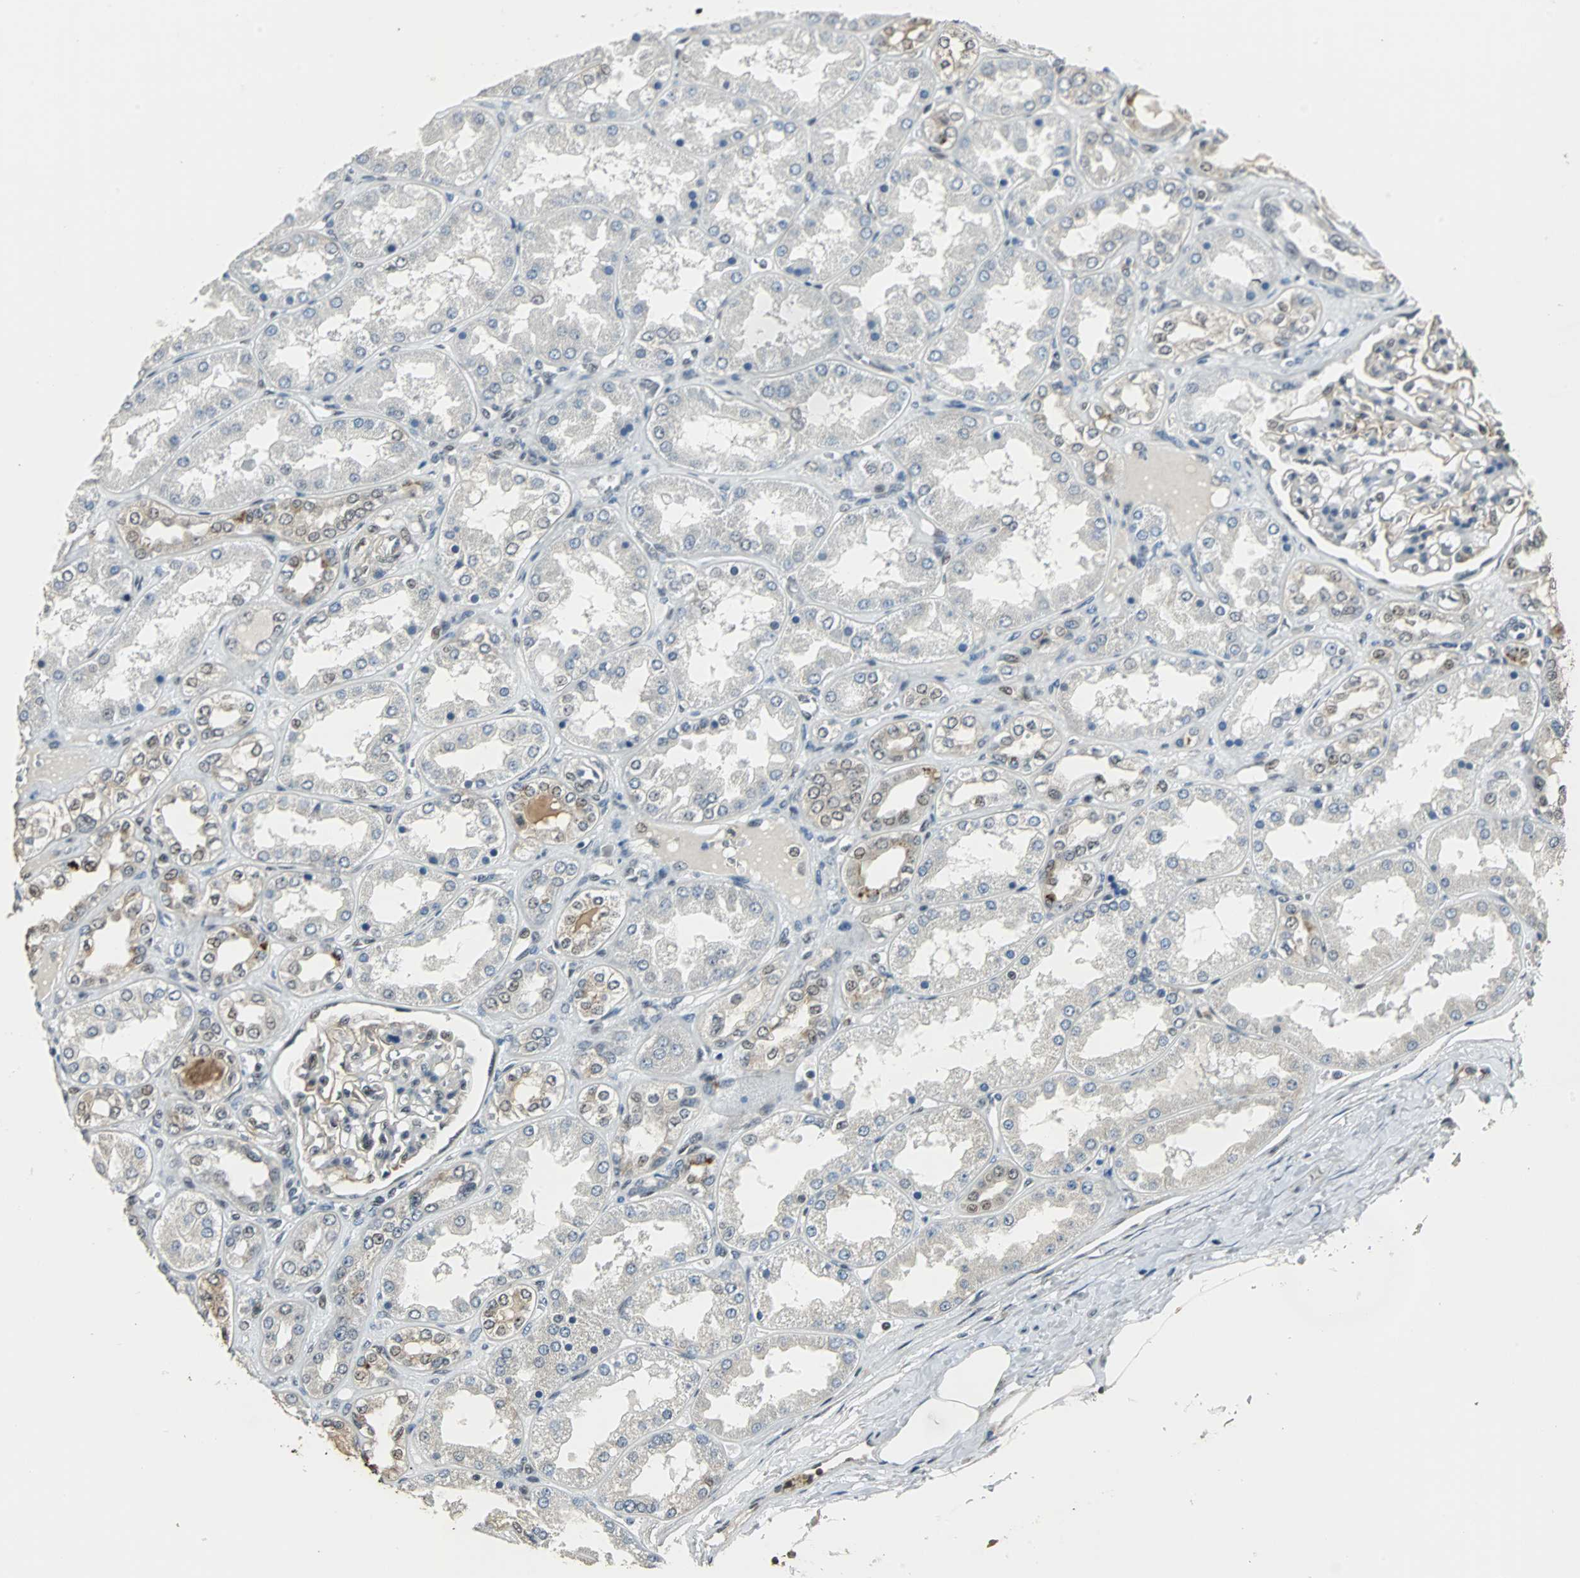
{"staining": {"intensity": "strong", "quantity": "<25%", "location": "nuclear"}, "tissue": "kidney", "cell_type": "Cells in glomeruli", "image_type": "normal", "snomed": [{"axis": "morphology", "description": "Normal tissue, NOS"}, {"axis": "topography", "description": "Kidney"}], "caption": "Immunohistochemistry staining of benign kidney, which reveals medium levels of strong nuclear expression in approximately <25% of cells in glomeruli indicating strong nuclear protein positivity. The staining was performed using DAB (brown) for protein detection and nuclei were counterstained in hematoxylin (blue).", "gene": "MED4", "patient": {"sex": "female", "age": 56}}